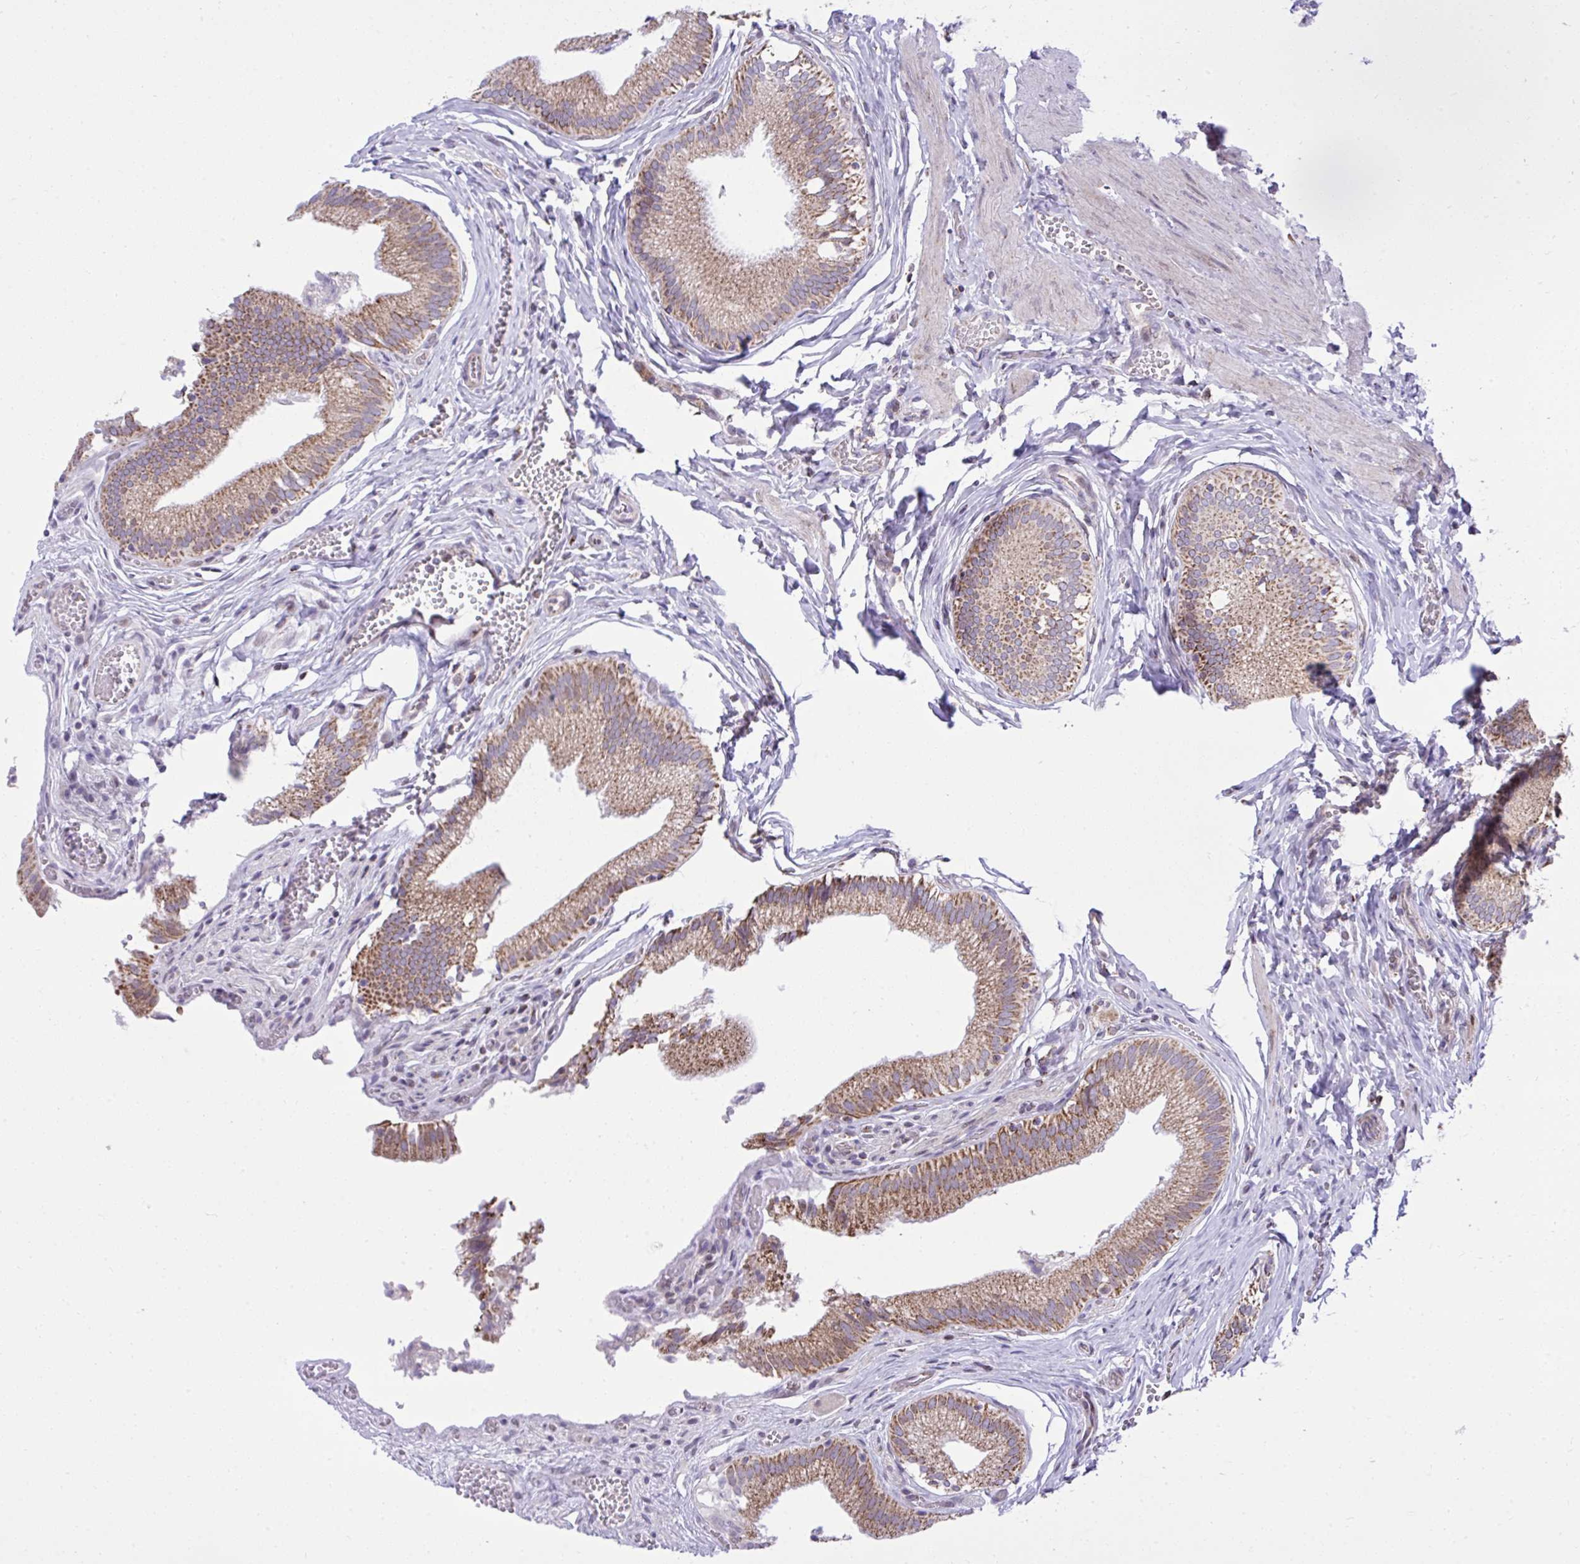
{"staining": {"intensity": "strong", "quantity": ">75%", "location": "cytoplasmic/membranous"}, "tissue": "gallbladder", "cell_type": "Glandular cells", "image_type": "normal", "snomed": [{"axis": "morphology", "description": "Normal tissue, NOS"}, {"axis": "topography", "description": "Gallbladder"}, {"axis": "topography", "description": "Peripheral nerve tissue"}], "caption": "Protein positivity by IHC shows strong cytoplasmic/membranous staining in about >75% of glandular cells in unremarkable gallbladder.", "gene": "ZNF362", "patient": {"sex": "male", "age": 17}}